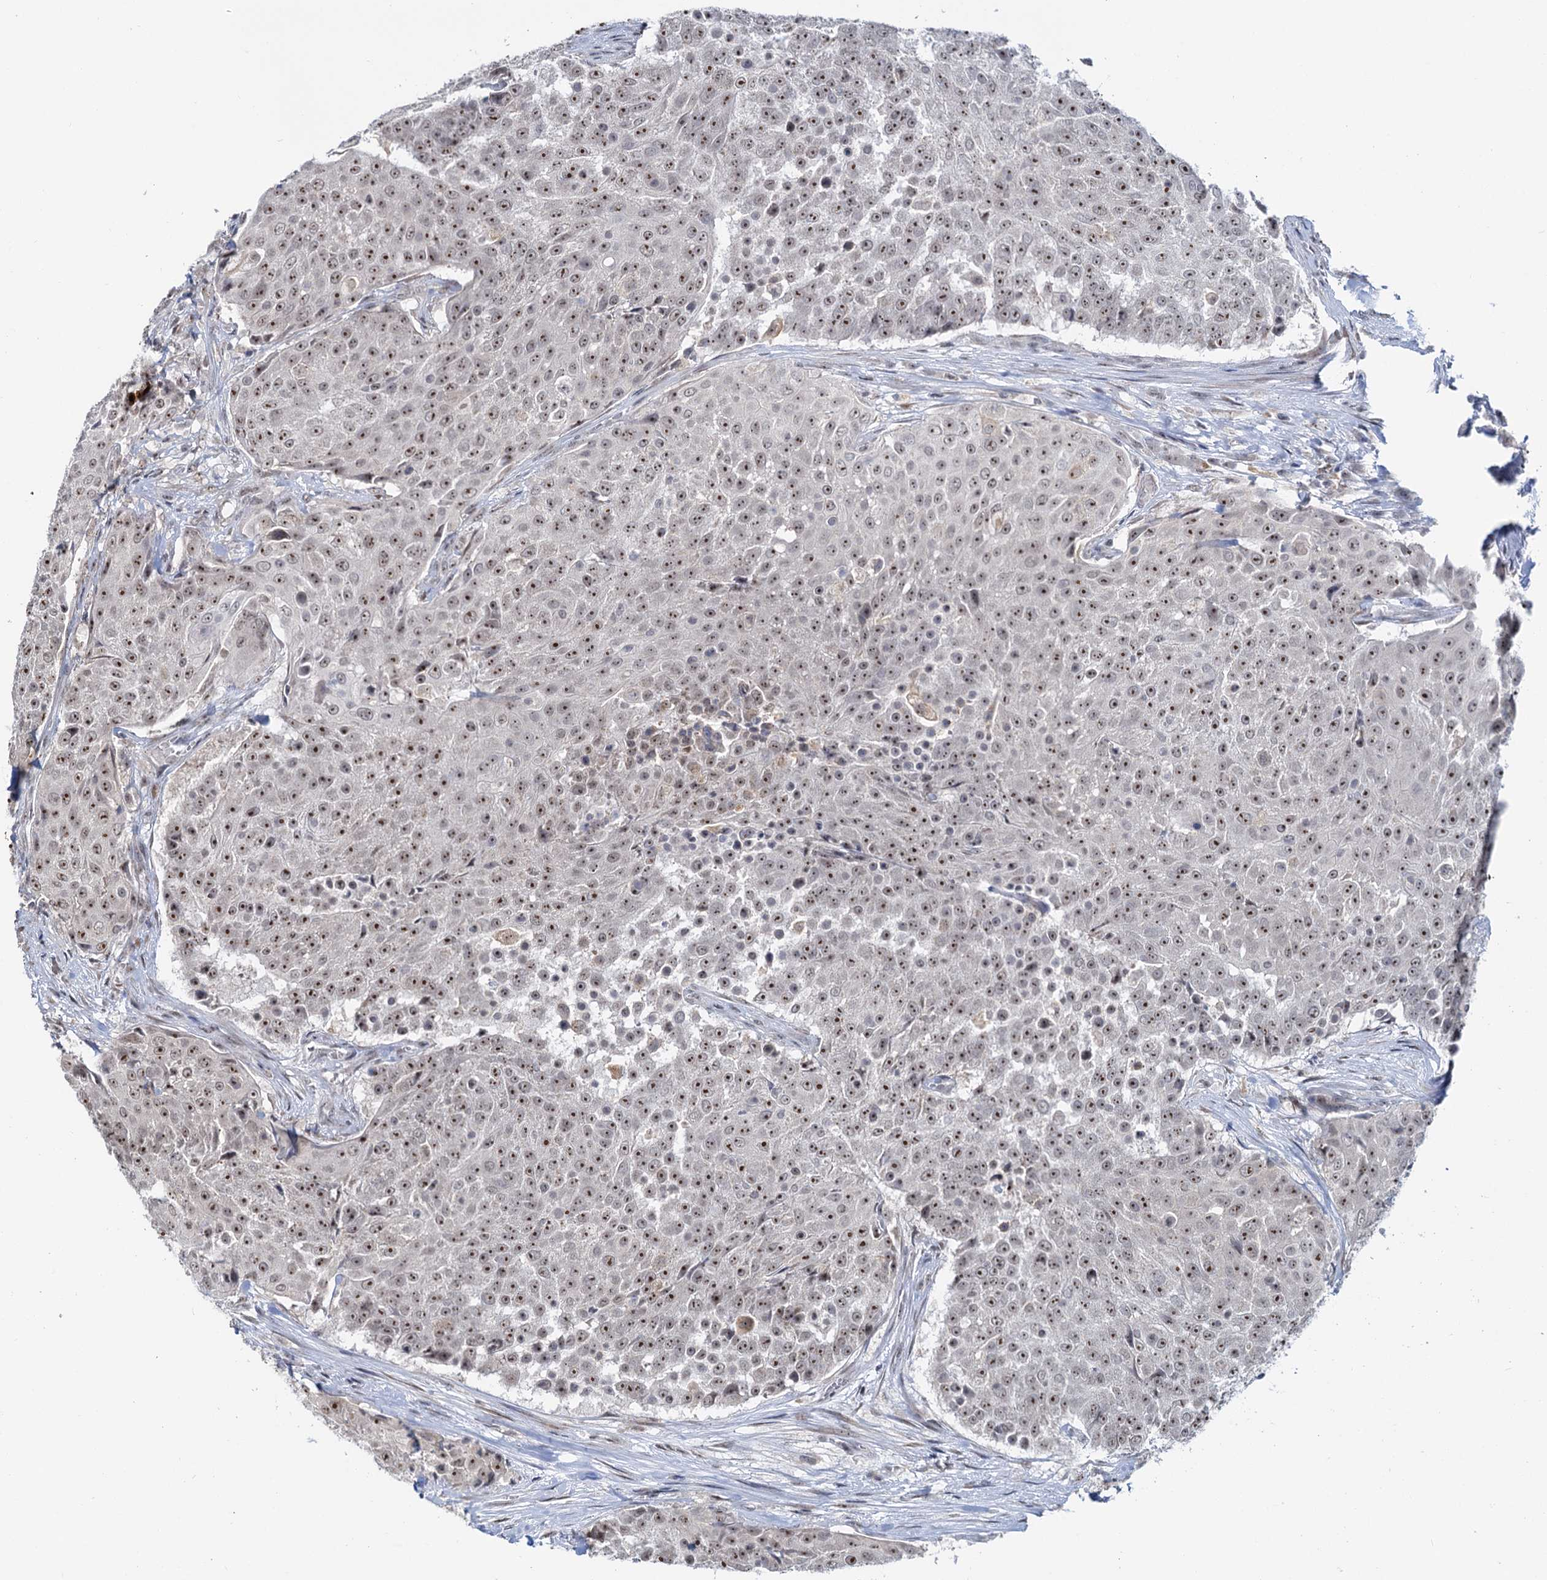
{"staining": {"intensity": "moderate", "quantity": ">75%", "location": "nuclear"}, "tissue": "urothelial cancer", "cell_type": "Tumor cells", "image_type": "cancer", "snomed": [{"axis": "morphology", "description": "Urothelial carcinoma, High grade"}, {"axis": "topography", "description": "Urinary bladder"}], "caption": "Protein staining of high-grade urothelial carcinoma tissue displays moderate nuclear expression in approximately >75% of tumor cells.", "gene": "NAT10", "patient": {"sex": "female", "age": 63}}